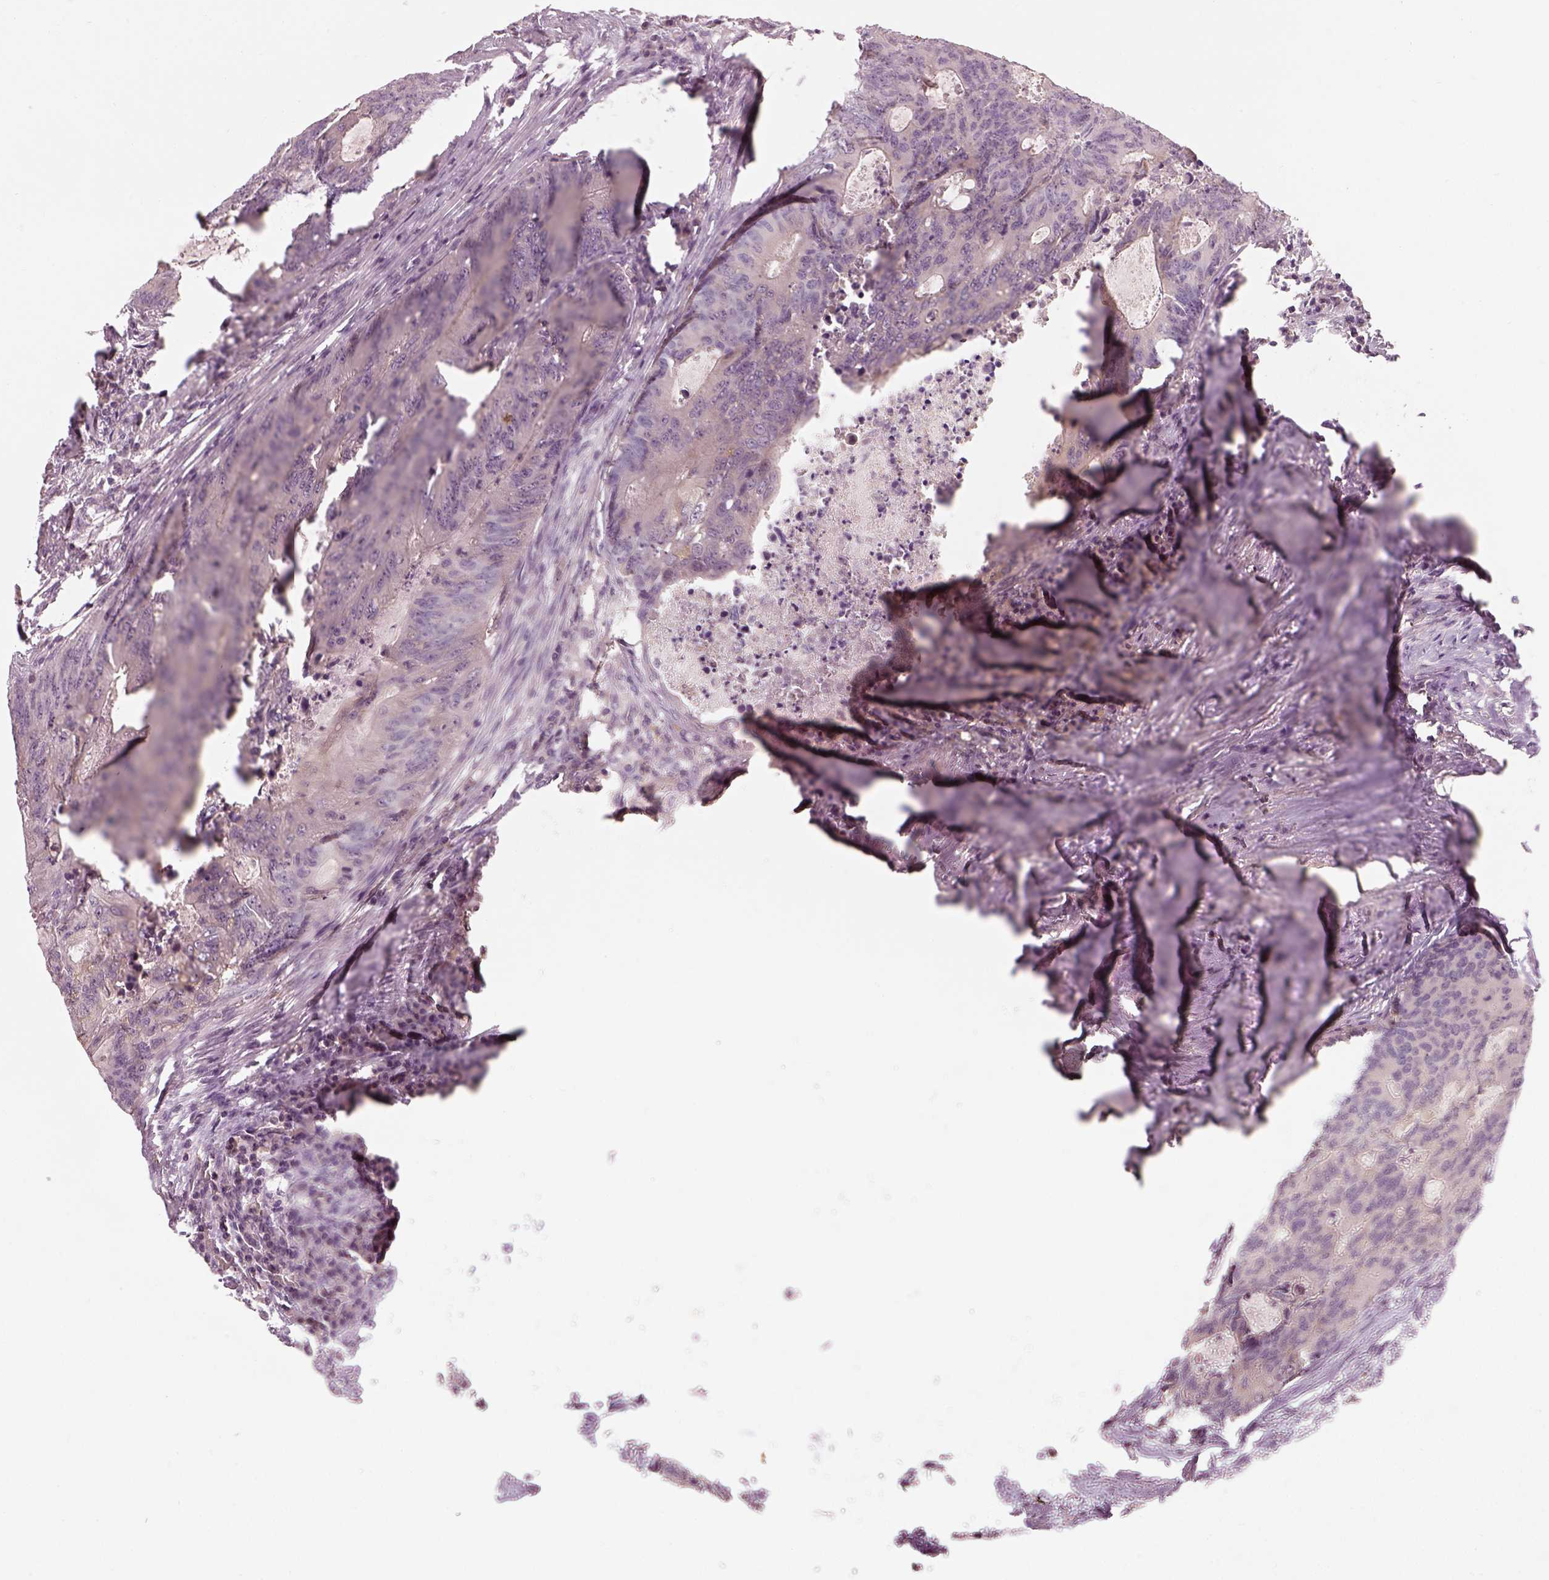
{"staining": {"intensity": "negative", "quantity": "none", "location": "none"}, "tissue": "colorectal cancer", "cell_type": "Tumor cells", "image_type": "cancer", "snomed": [{"axis": "morphology", "description": "Adenocarcinoma, NOS"}, {"axis": "topography", "description": "Colon"}], "caption": "This is a micrograph of immunohistochemistry (IHC) staining of adenocarcinoma (colorectal), which shows no positivity in tumor cells.", "gene": "GDNF", "patient": {"sex": "male", "age": 67}}